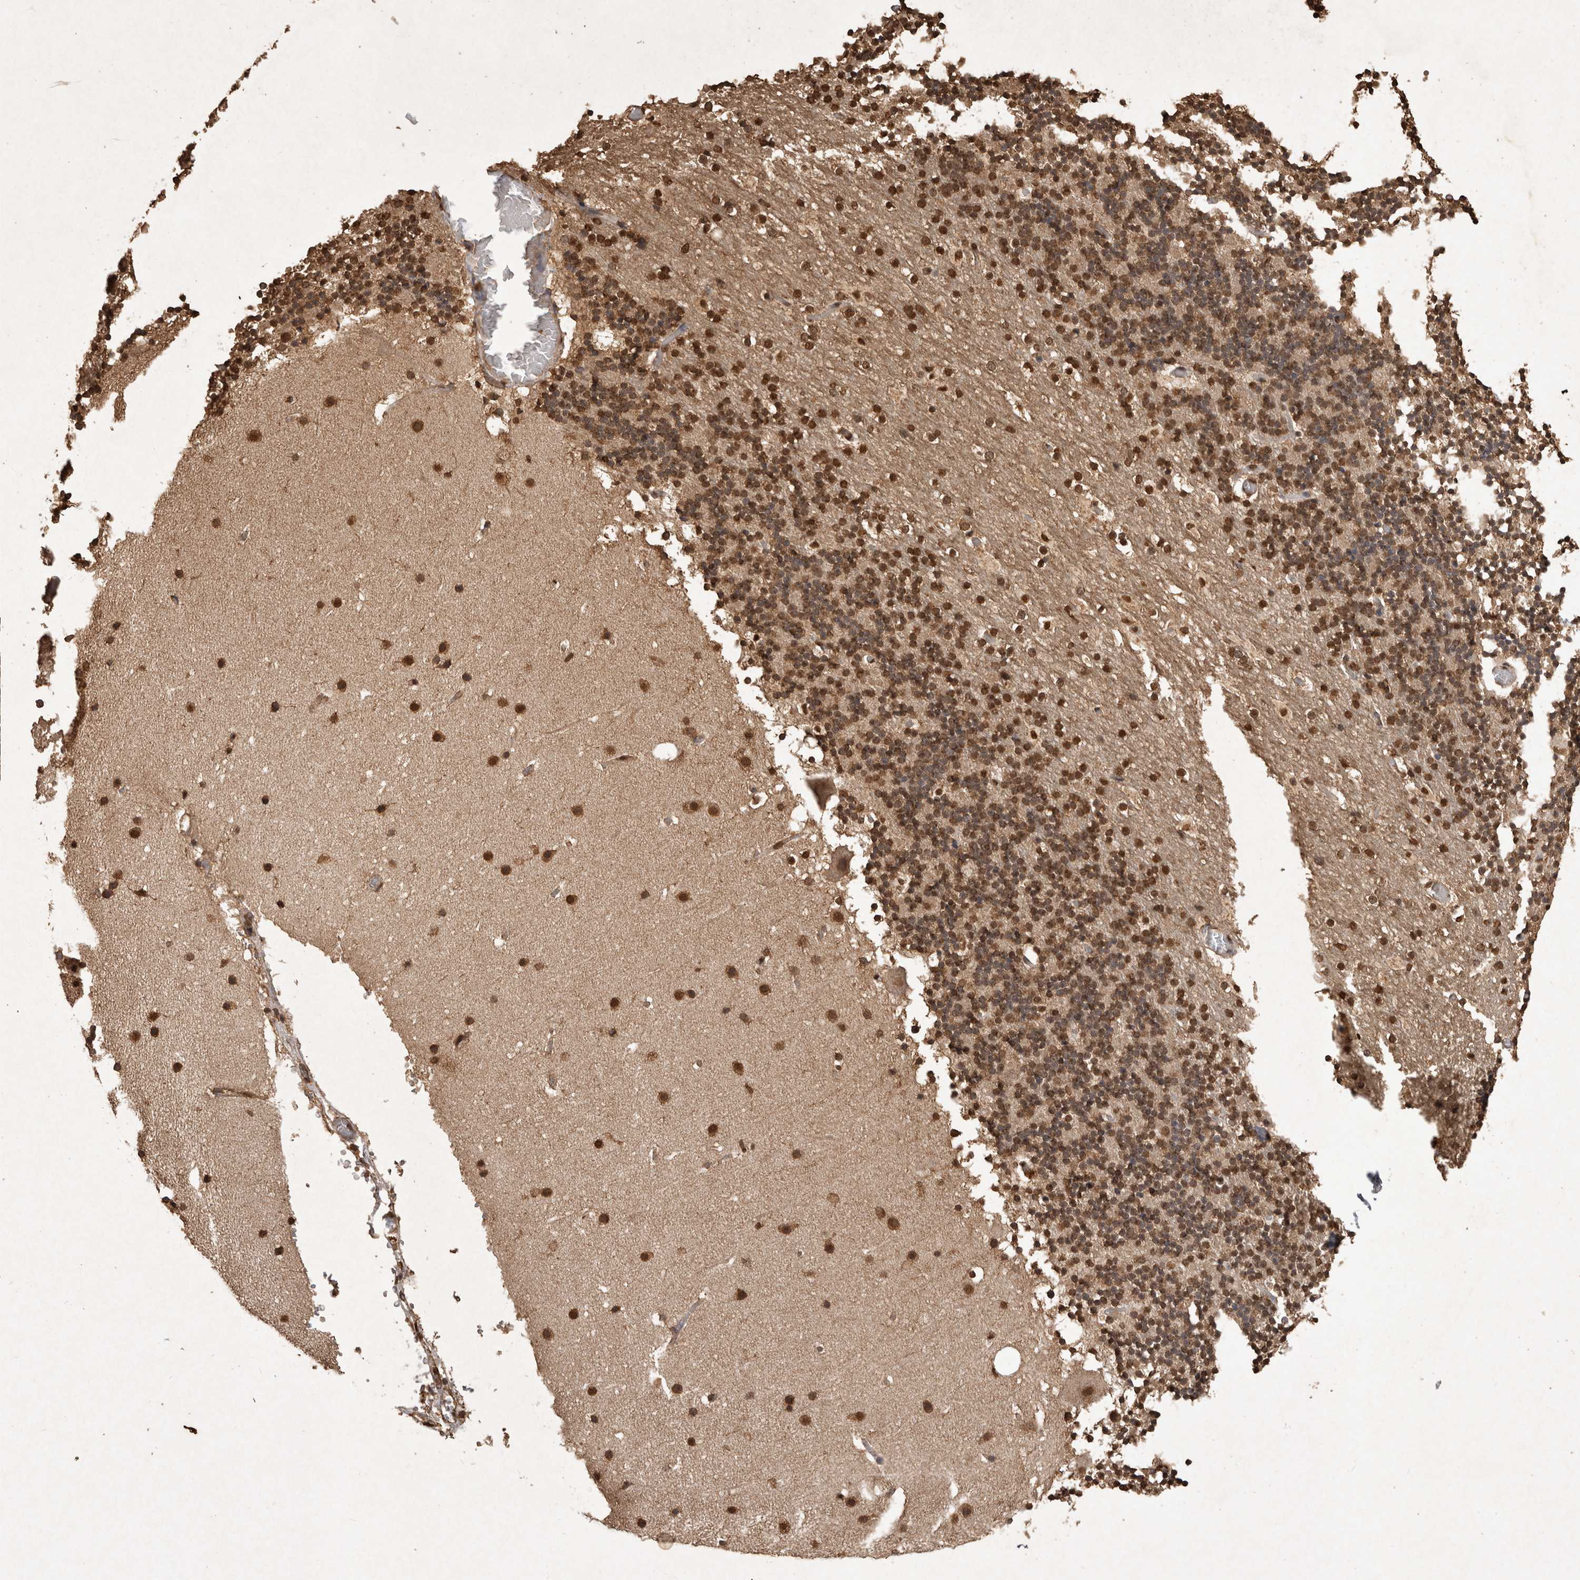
{"staining": {"intensity": "strong", "quantity": ">75%", "location": "nuclear"}, "tissue": "cerebellum", "cell_type": "Cells in granular layer", "image_type": "normal", "snomed": [{"axis": "morphology", "description": "Normal tissue, NOS"}, {"axis": "topography", "description": "Cerebellum"}], "caption": "Immunohistochemistry (IHC) histopathology image of normal cerebellum stained for a protein (brown), which displays high levels of strong nuclear staining in approximately >75% of cells in granular layer.", "gene": "OAS2", "patient": {"sex": "male", "age": 57}}